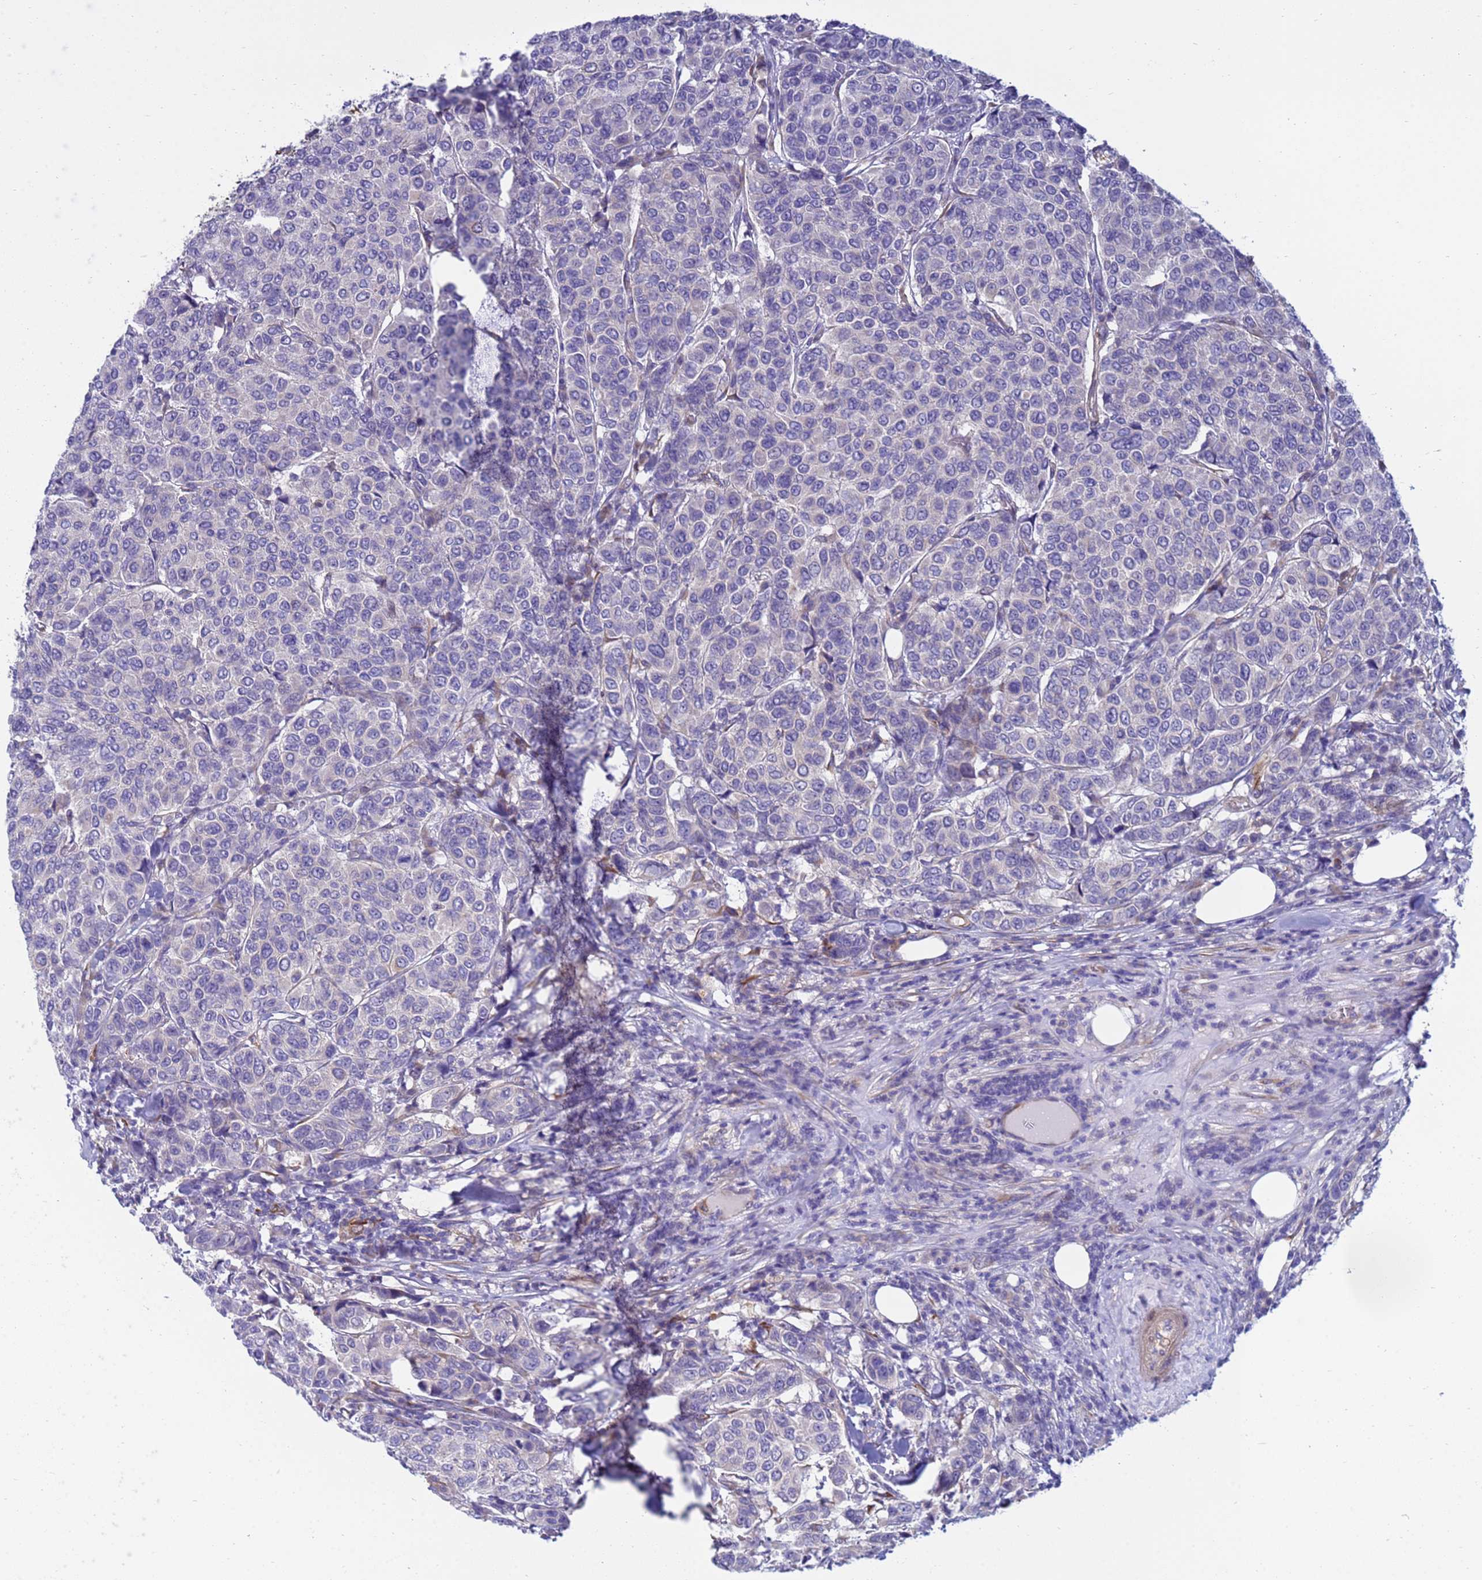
{"staining": {"intensity": "negative", "quantity": "none", "location": "none"}, "tissue": "breast cancer", "cell_type": "Tumor cells", "image_type": "cancer", "snomed": [{"axis": "morphology", "description": "Duct carcinoma"}, {"axis": "topography", "description": "Breast"}], "caption": "DAB (3,3'-diaminobenzidine) immunohistochemical staining of human breast cancer demonstrates no significant positivity in tumor cells.", "gene": "TRPC6", "patient": {"sex": "female", "age": 55}}